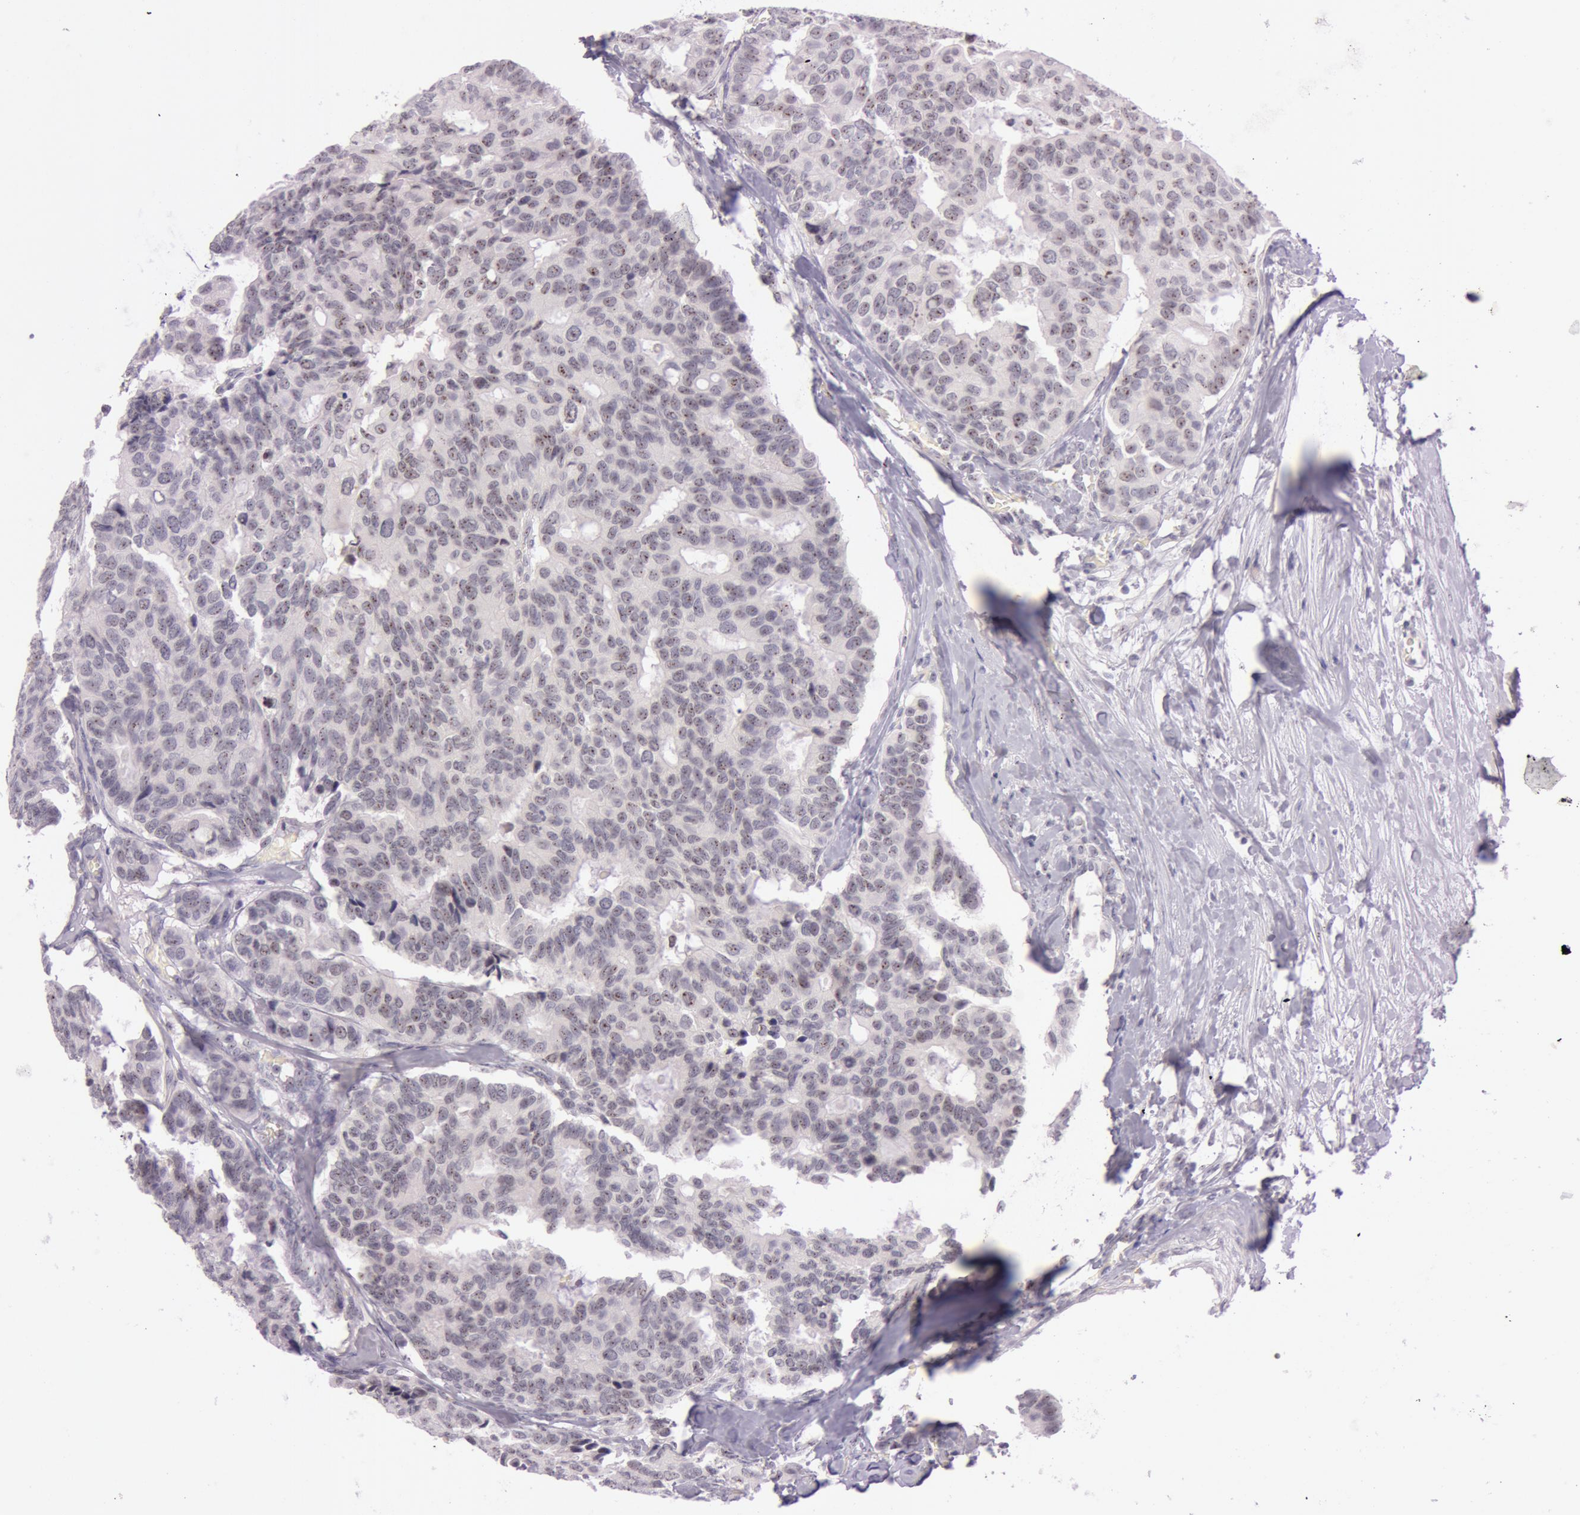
{"staining": {"intensity": "moderate", "quantity": ">75%", "location": "nuclear"}, "tissue": "breast cancer", "cell_type": "Tumor cells", "image_type": "cancer", "snomed": [{"axis": "morphology", "description": "Duct carcinoma"}, {"axis": "topography", "description": "Breast"}], "caption": "Protein staining reveals moderate nuclear staining in approximately >75% of tumor cells in breast infiltrating ductal carcinoma. (DAB IHC, brown staining for protein, blue staining for nuclei).", "gene": "FBL", "patient": {"sex": "female", "age": 69}}